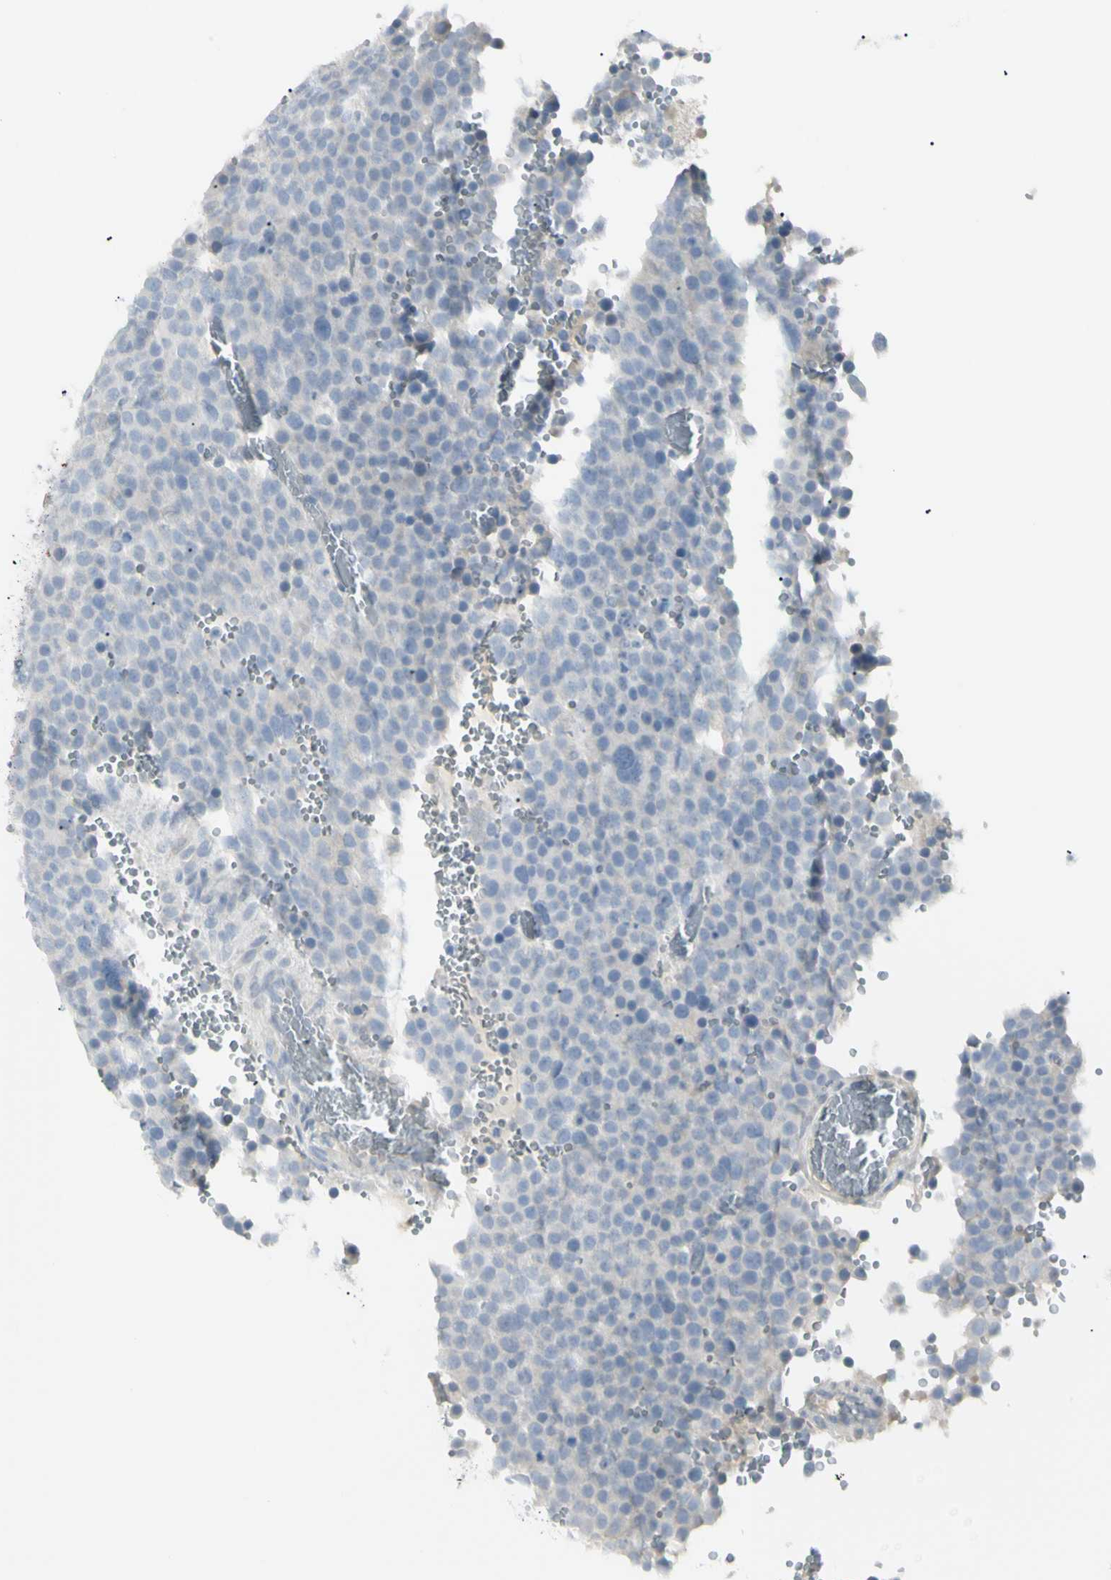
{"staining": {"intensity": "negative", "quantity": "none", "location": "none"}, "tissue": "testis cancer", "cell_type": "Tumor cells", "image_type": "cancer", "snomed": [{"axis": "morphology", "description": "Seminoma, NOS"}, {"axis": "topography", "description": "Testis"}], "caption": "DAB (3,3'-diaminobenzidine) immunohistochemical staining of human seminoma (testis) reveals no significant positivity in tumor cells.", "gene": "PIP", "patient": {"sex": "male", "age": 71}}